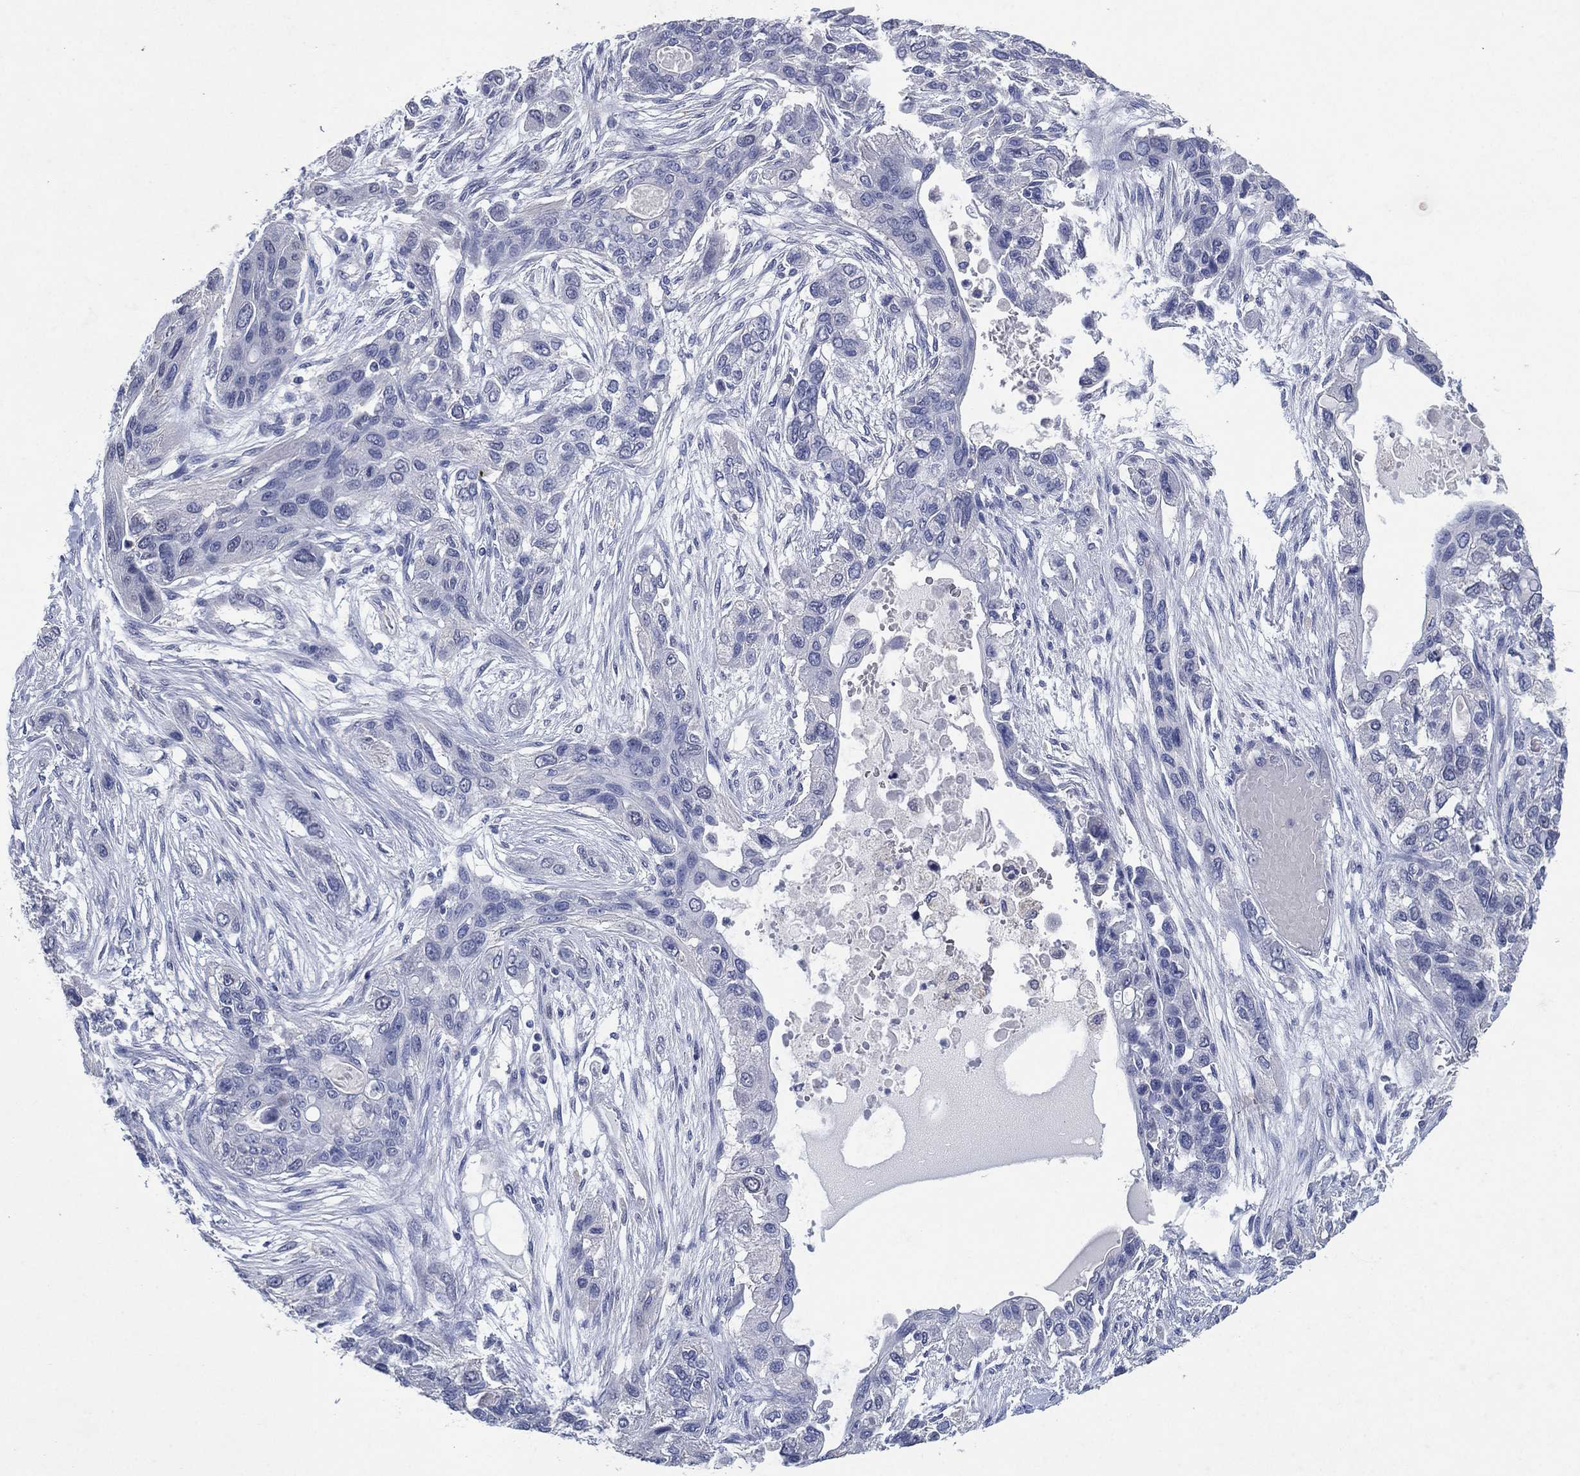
{"staining": {"intensity": "negative", "quantity": "none", "location": "none"}, "tissue": "lung cancer", "cell_type": "Tumor cells", "image_type": "cancer", "snomed": [{"axis": "morphology", "description": "Squamous cell carcinoma, NOS"}, {"axis": "topography", "description": "Lung"}], "caption": "Immunohistochemistry of human lung squamous cell carcinoma exhibits no expression in tumor cells.", "gene": "FSCN2", "patient": {"sex": "female", "age": 70}}